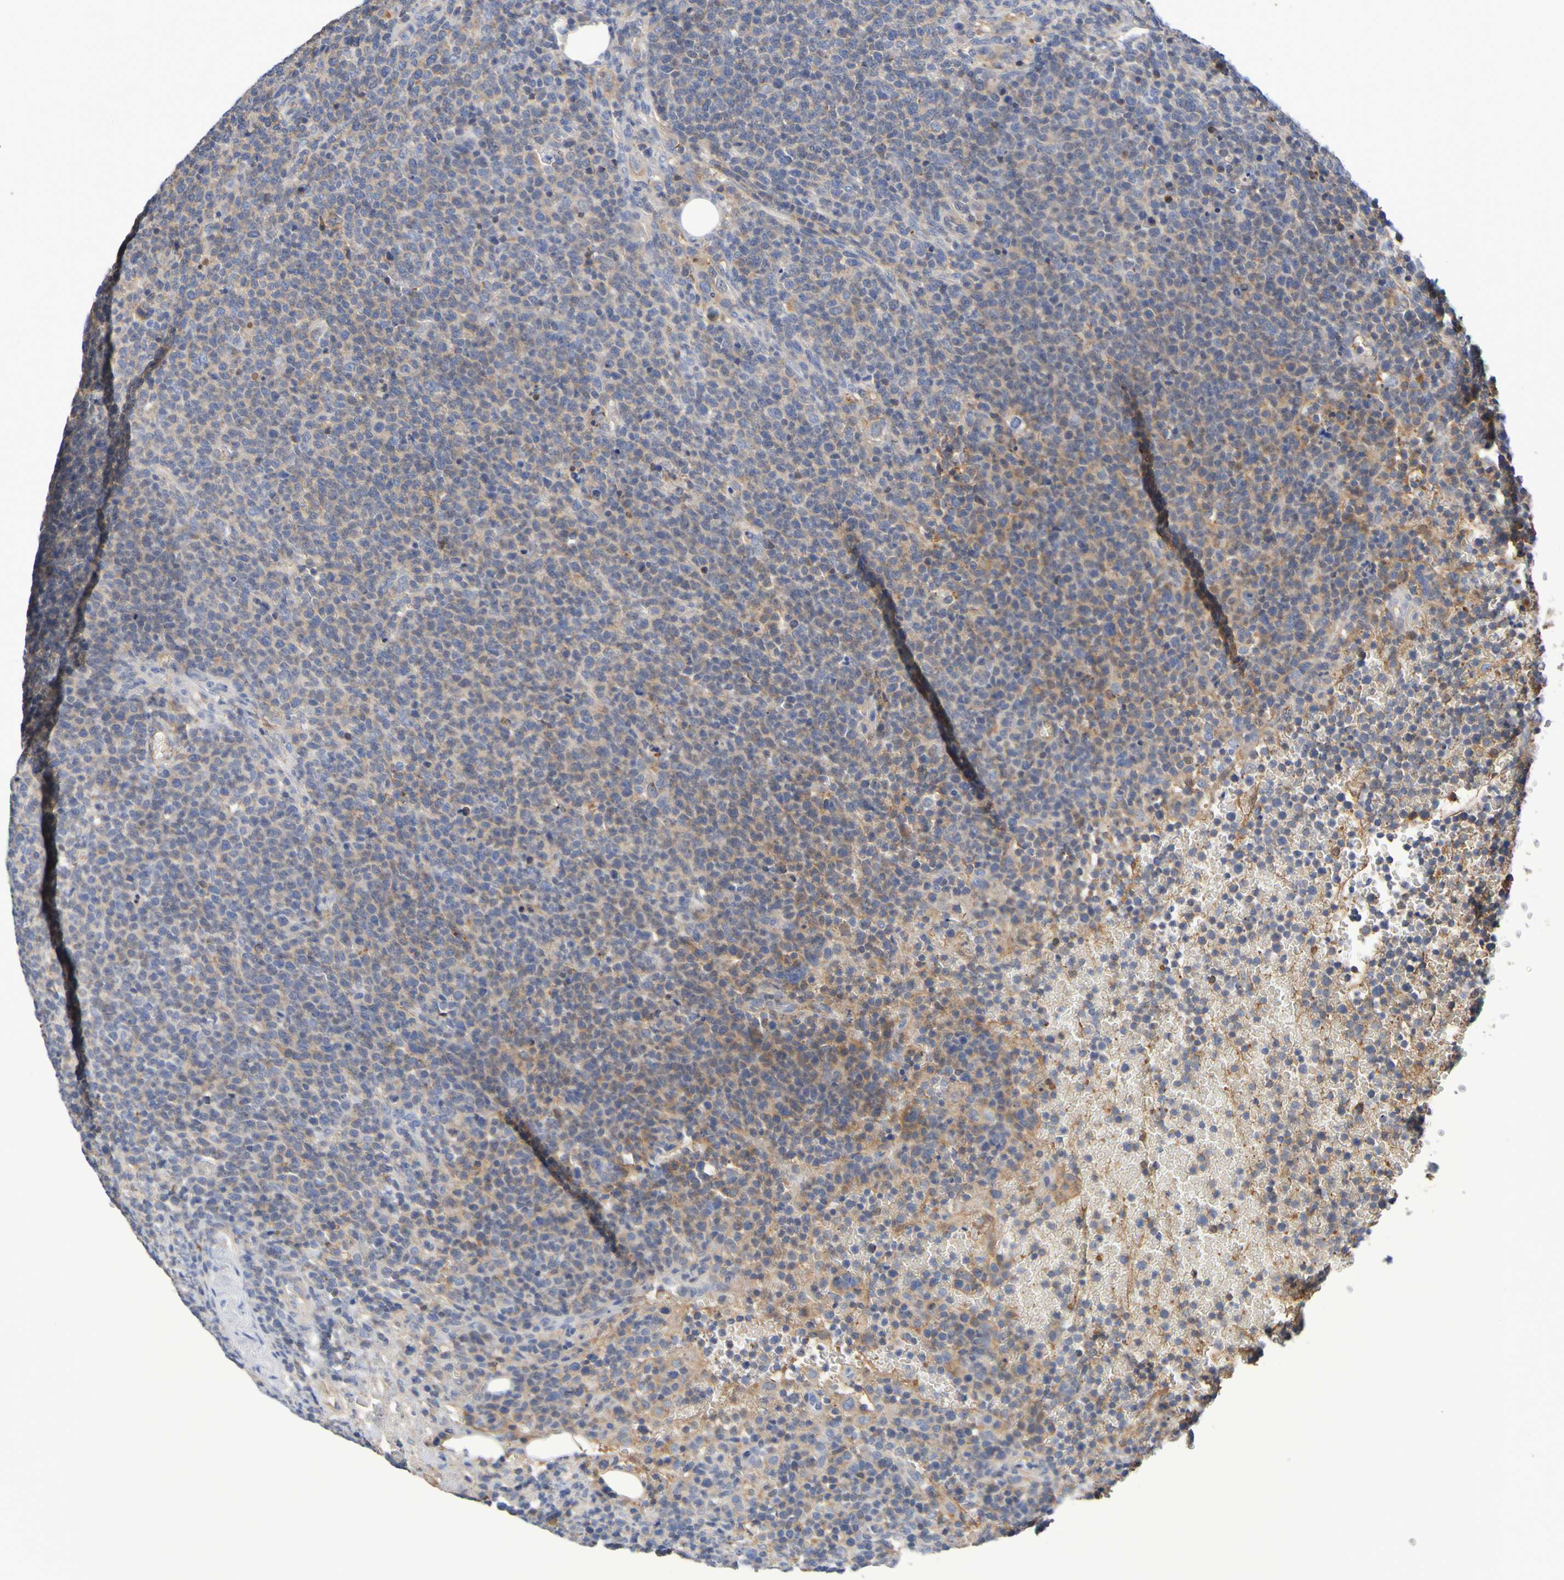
{"staining": {"intensity": "weak", "quantity": "25%-75%", "location": "cytoplasmic/membranous"}, "tissue": "lymphoma", "cell_type": "Tumor cells", "image_type": "cancer", "snomed": [{"axis": "morphology", "description": "Malignant lymphoma, non-Hodgkin's type, High grade"}, {"axis": "topography", "description": "Lymph node"}], "caption": "IHC of high-grade malignant lymphoma, non-Hodgkin's type exhibits low levels of weak cytoplasmic/membranous staining in approximately 25%-75% of tumor cells. (DAB (3,3'-diaminobenzidine) IHC with brightfield microscopy, high magnification).", "gene": "GAB3", "patient": {"sex": "male", "age": 61}}